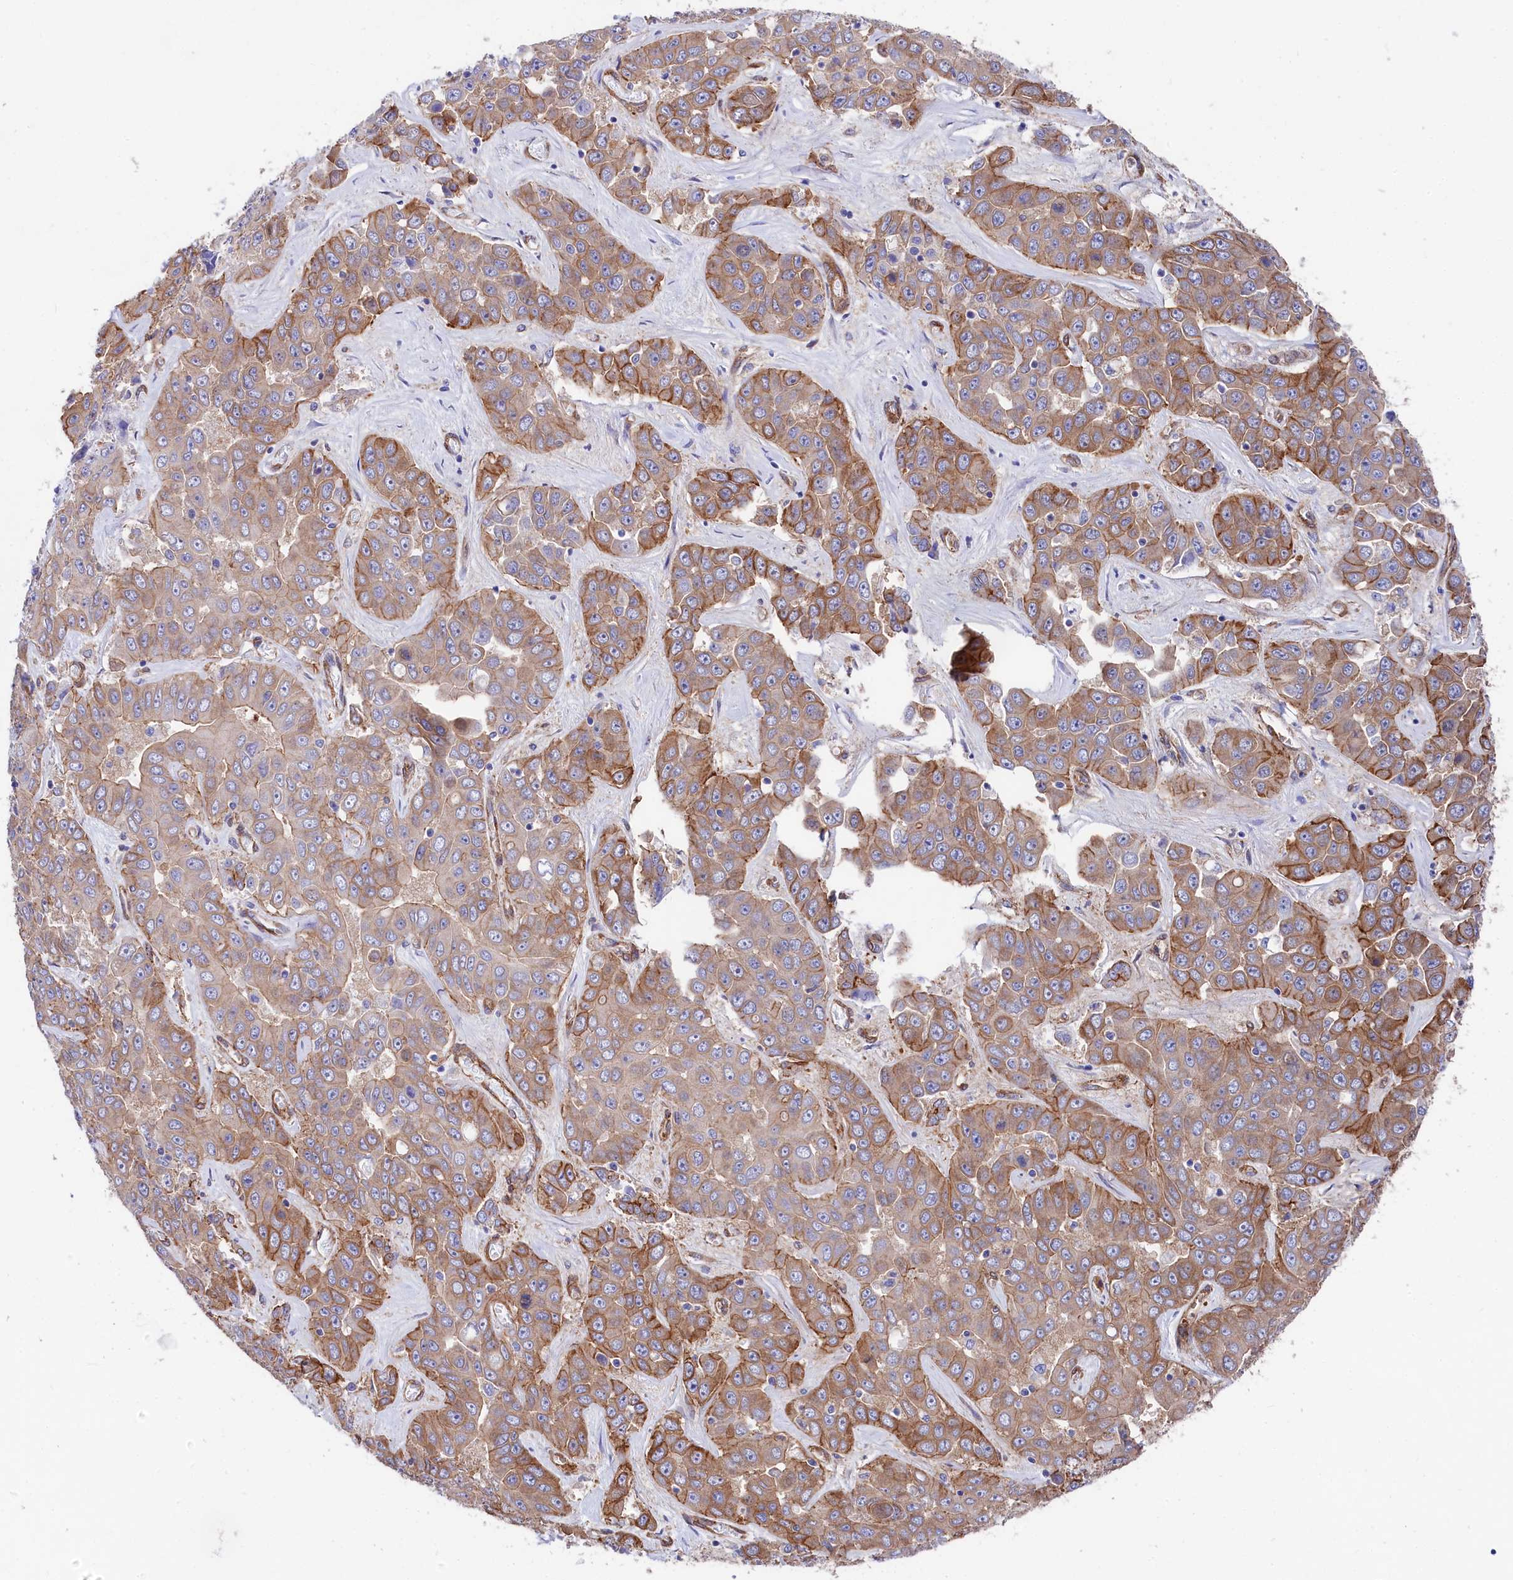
{"staining": {"intensity": "moderate", "quantity": "25%-75%", "location": "cytoplasmic/membranous"}, "tissue": "liver cancer", "cell_type": "Tumor cells", "image_type": "cancer", "snomed": [{"axis": "morphology", "description": "Cholangiocarcinoma"}, {"axis": "topography", "description": "Liver"}], "caption": "Immunohistochemistry (IHC) image of neoplastic tissue: liver cholangiocarcinoma stained using IHC displays medium levels of moderate protein expression localized specifically in the cytoplasmic/membranous of tumor cells, appearing as a cytoplasmic/membranous brown color.", "gene": "TNKS1BP1", "patient": {"sex": "female", "age": 52}}